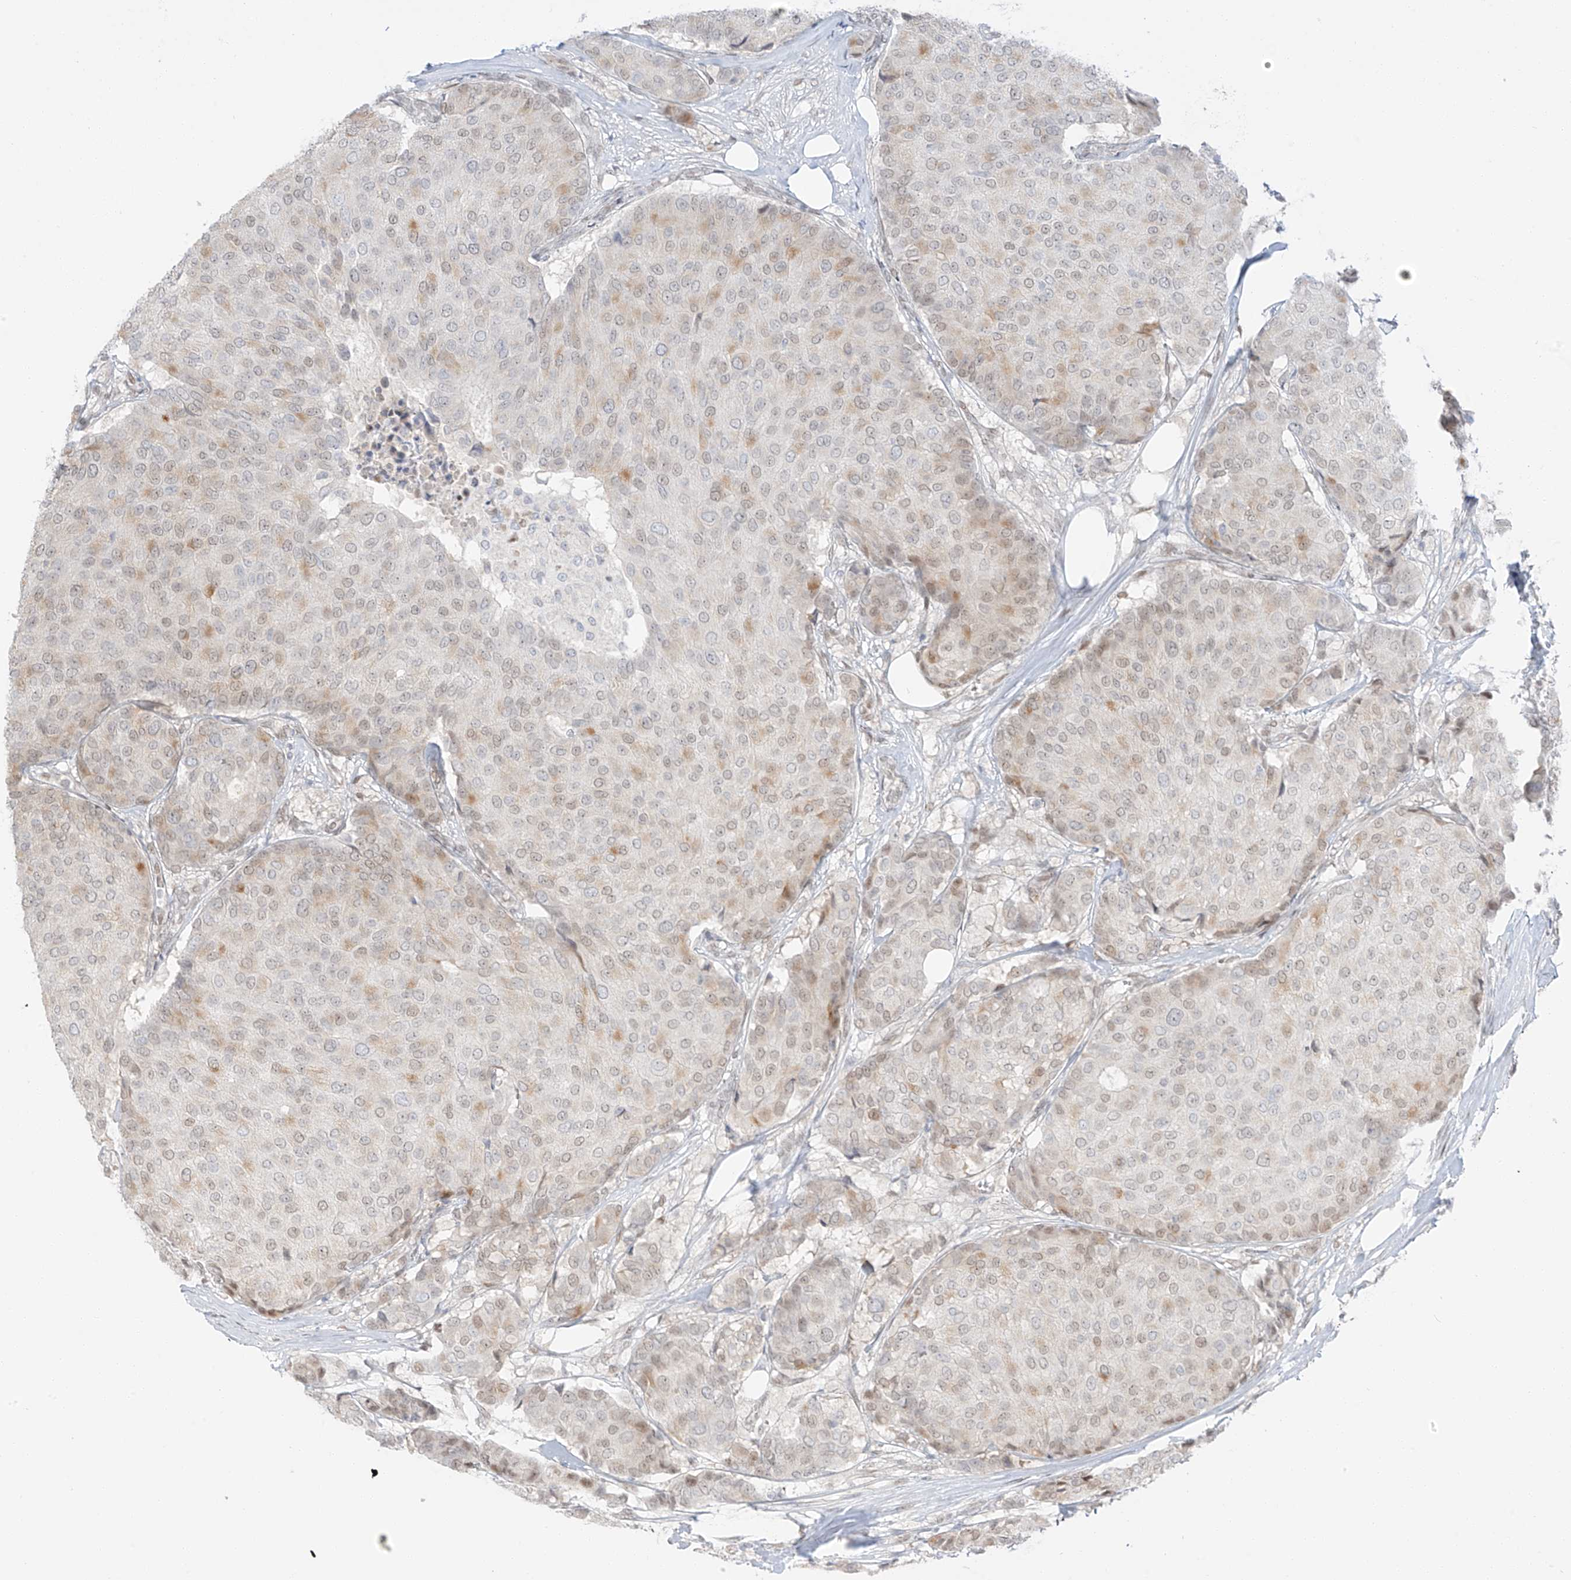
{"staining": {"intensity": "weak", "quantity": "<25%", "location": "cytoplasmic/membranous,nuclear"}, "tissue": "breast cancer", "cell_type": "Tumor cells", "image_type": "cancer", "snomed": [{"axis": "morphology", "description": "Duct carcinoma"}, {"axis": "topography", "description": "Breast"}], "caption": "A photomicrograph of intraductal carcinoma (breast) stained for a protein shows no brown staining in tumor cells. The staining was performed using DAB (3,3'-diaminobenzidine) to visualize the protein expression in brown, while the nuclei were stained in blue with hematoxylin (Magnification: 20x).", "gene": "ZNF774", "patient": {"sex": "female", "age": 75}}